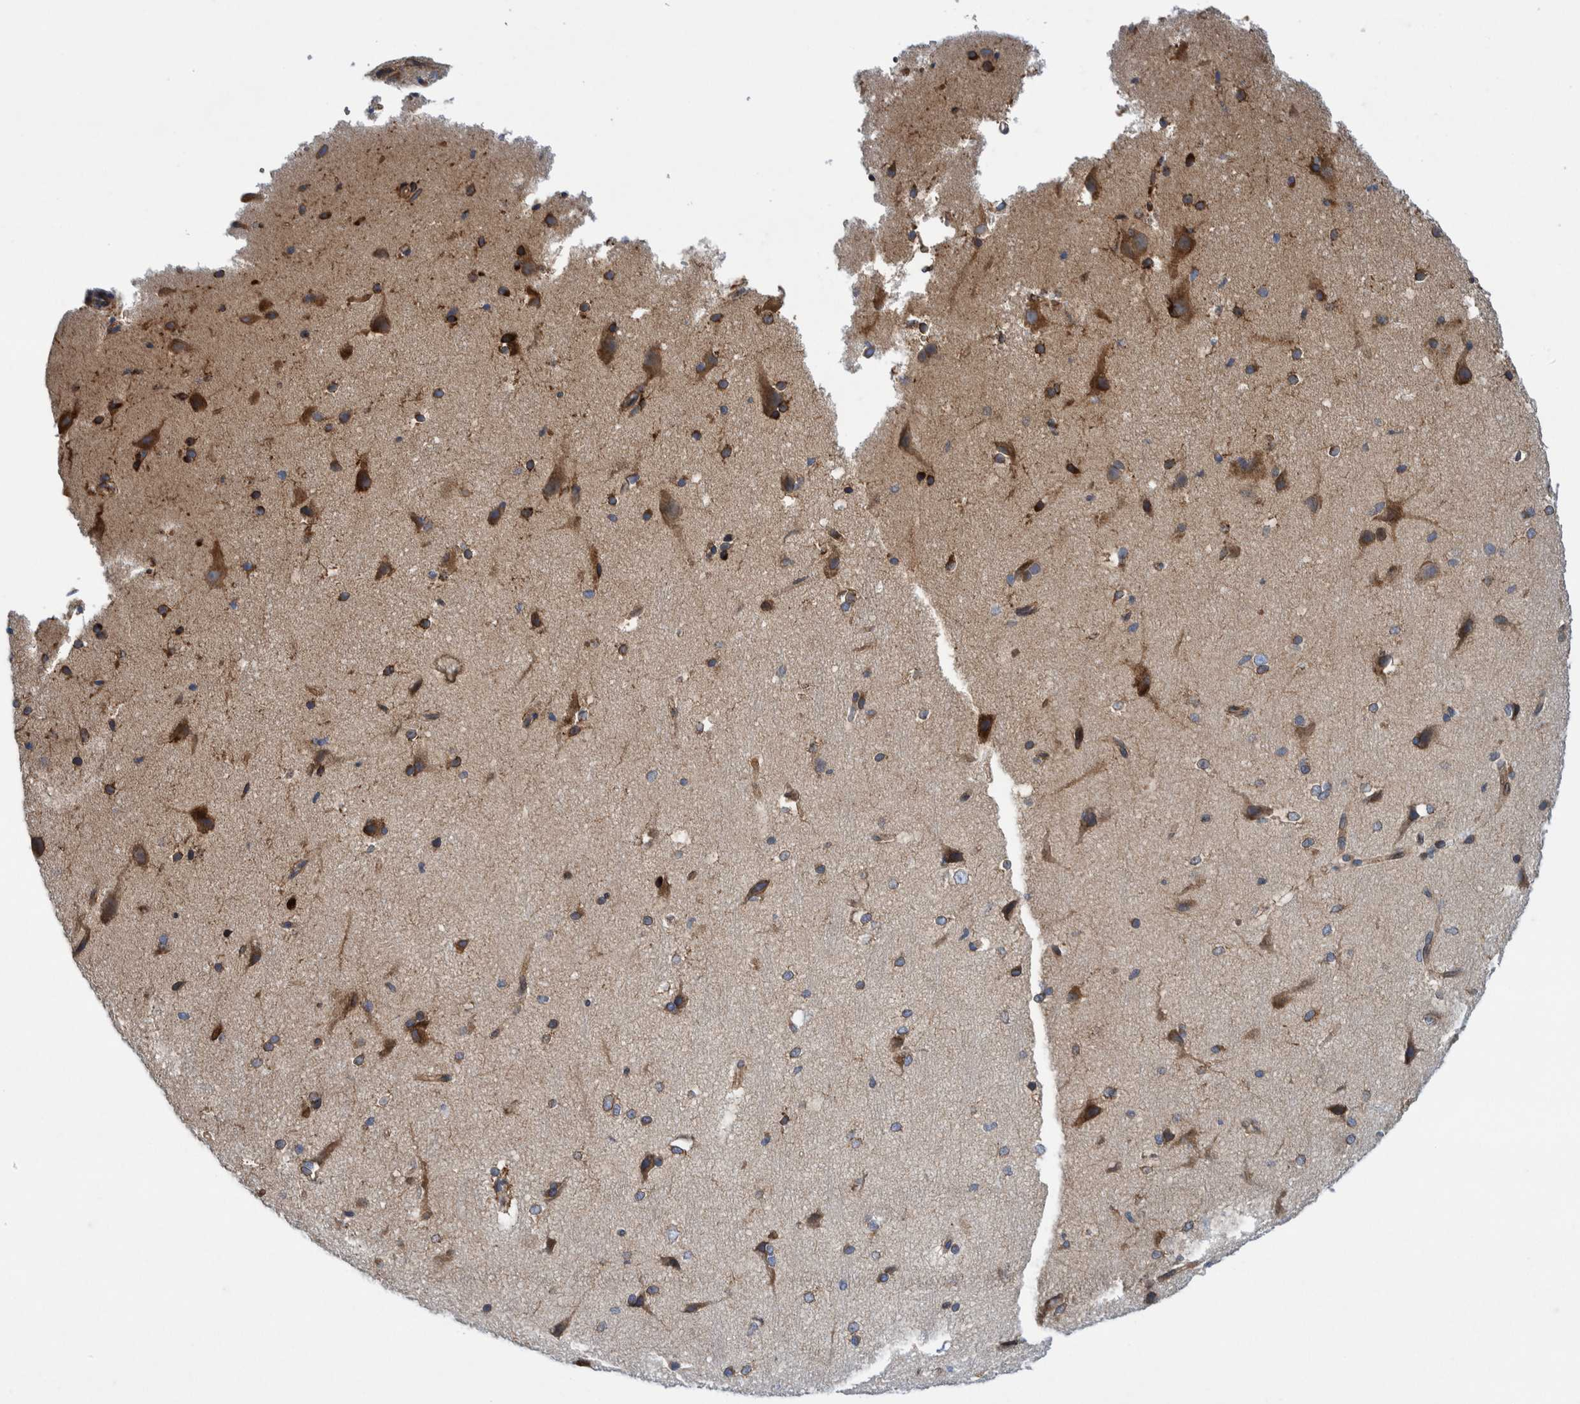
{"staining": {"intensity": "moderate", "quantity": ">75%", "location": "cytoplasmic/membranous"}, "tissue": "cerebral cortex", "cell_type": "Endothelial cells", "image_type": "normal", "snomed": [{"axis": "morphology", "description": "Normal tissue, NOS"}, {"axis": "morphology", "description": "Developmental malformation"}, {"axis": "topography", "description": "Cerebral cortex"}], "caption": "IHC micrograph of normal cerebral cortex: human cerebral cortex stained using immunohistochemistry (IHC) displays medium levels of moderate protein expression localized specifically in the cytoplasmic/membranous of endothelial cells, appearing as a cytoplasmic/membranous brown color.", "gene": "THEM6", "patient": {"sex": "female", "age": 30}}